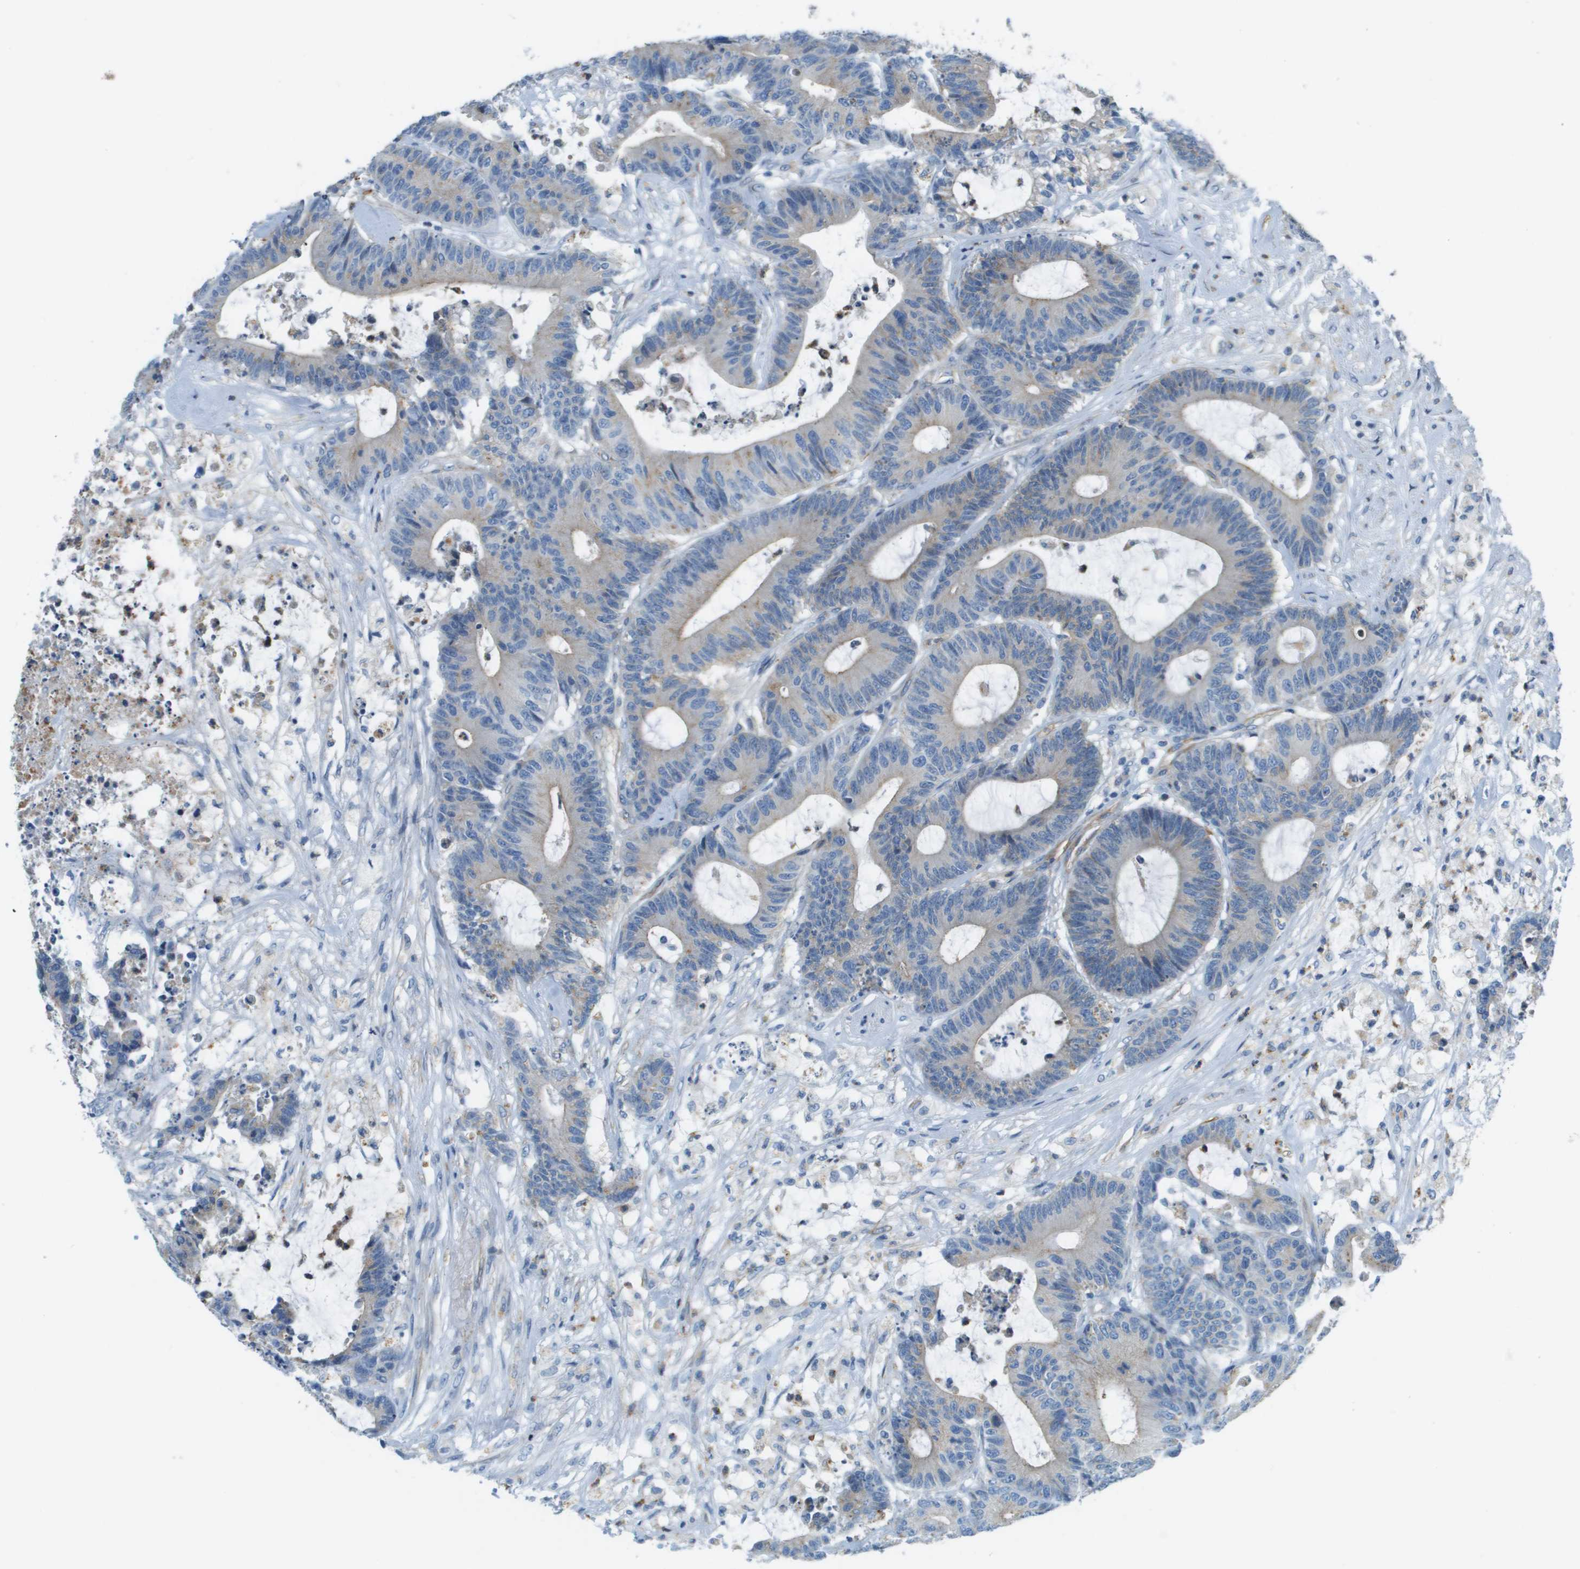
{"staining": {"intensity": "negative", "quantity": "none", "location": "none"}, "tissue": "colorectal cancer", "cell_type": "Tumor cells", "image_type": "cancer", "snomed": [{"axis": "morphology", "description": "Adenocarcinoma, NOS"}, {"axis": "topography", "description": "Colon"}], "caption": "Human colorectal adenocarcinoma stained for a protein using immunohistochemistry (IHC) shows no staining in tumor cells.", "gene": "MYH11", "patient": {"sex": "female", "age": 84}}